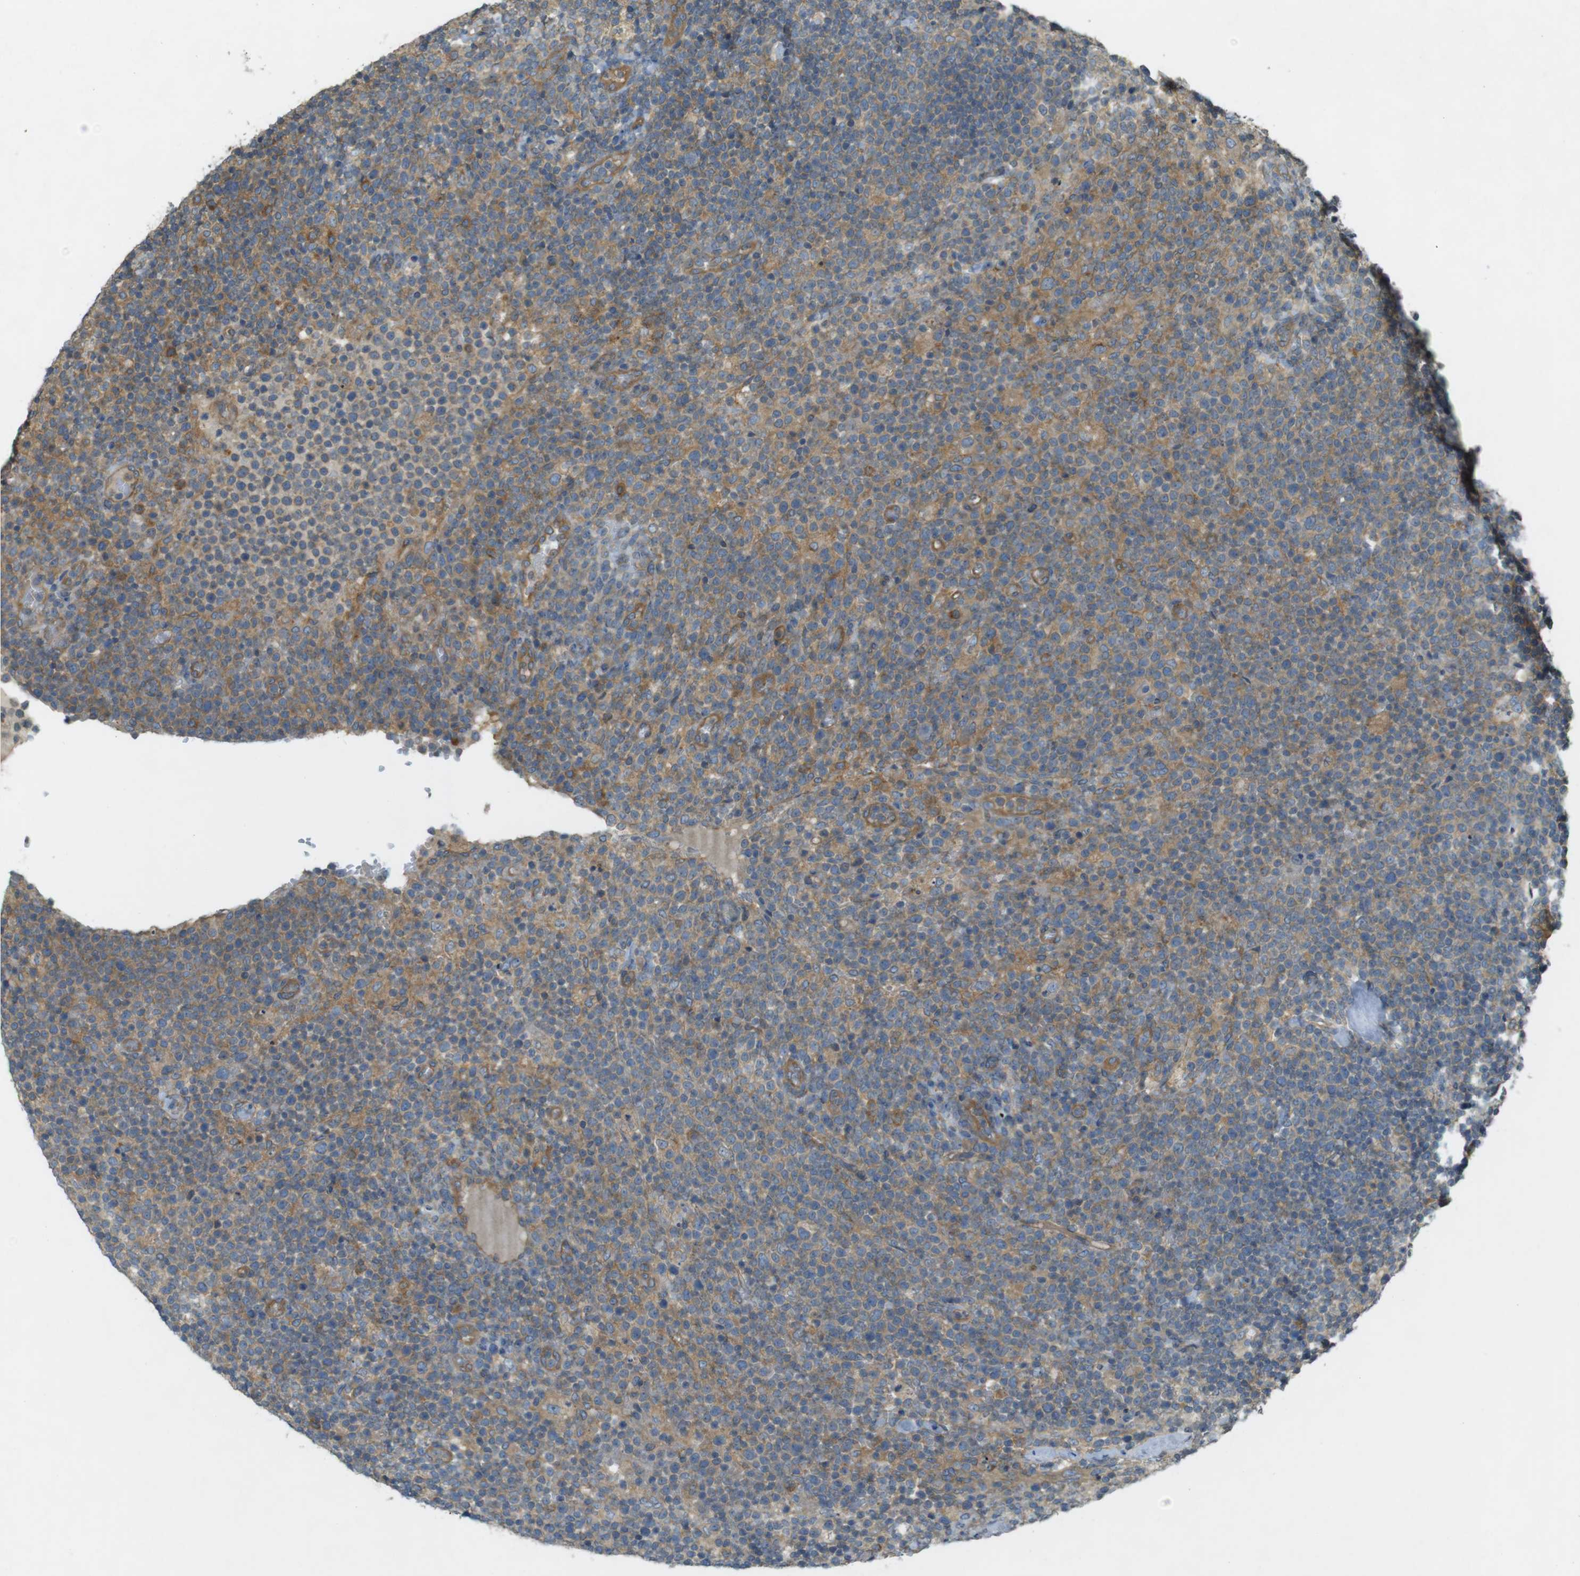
{"staining": {"intensity": "moderate", "quantity": ">75%", "location": "cytoplasmic/membranous"}, "tissue": "lymphoma", "cell_type": "Tumor cells", "image_type": "cancer", "snomed": [{"axis": "morphology", "description": "Malignant lymphoma, non-Hodgkin's type, High grade"}, {"axis": "topography", "description": "Lymph node"}], "caption": "An image showing moderate cytoplasmic/membranous positivity in approximately >75% of tumor cells in high-grade malignant lymphoma, non-Hodgkin's type, as visualized by brown immunohistochemical staining.", "gene": "KIF5B", "patient": {"sex": "male", "age": 61}}